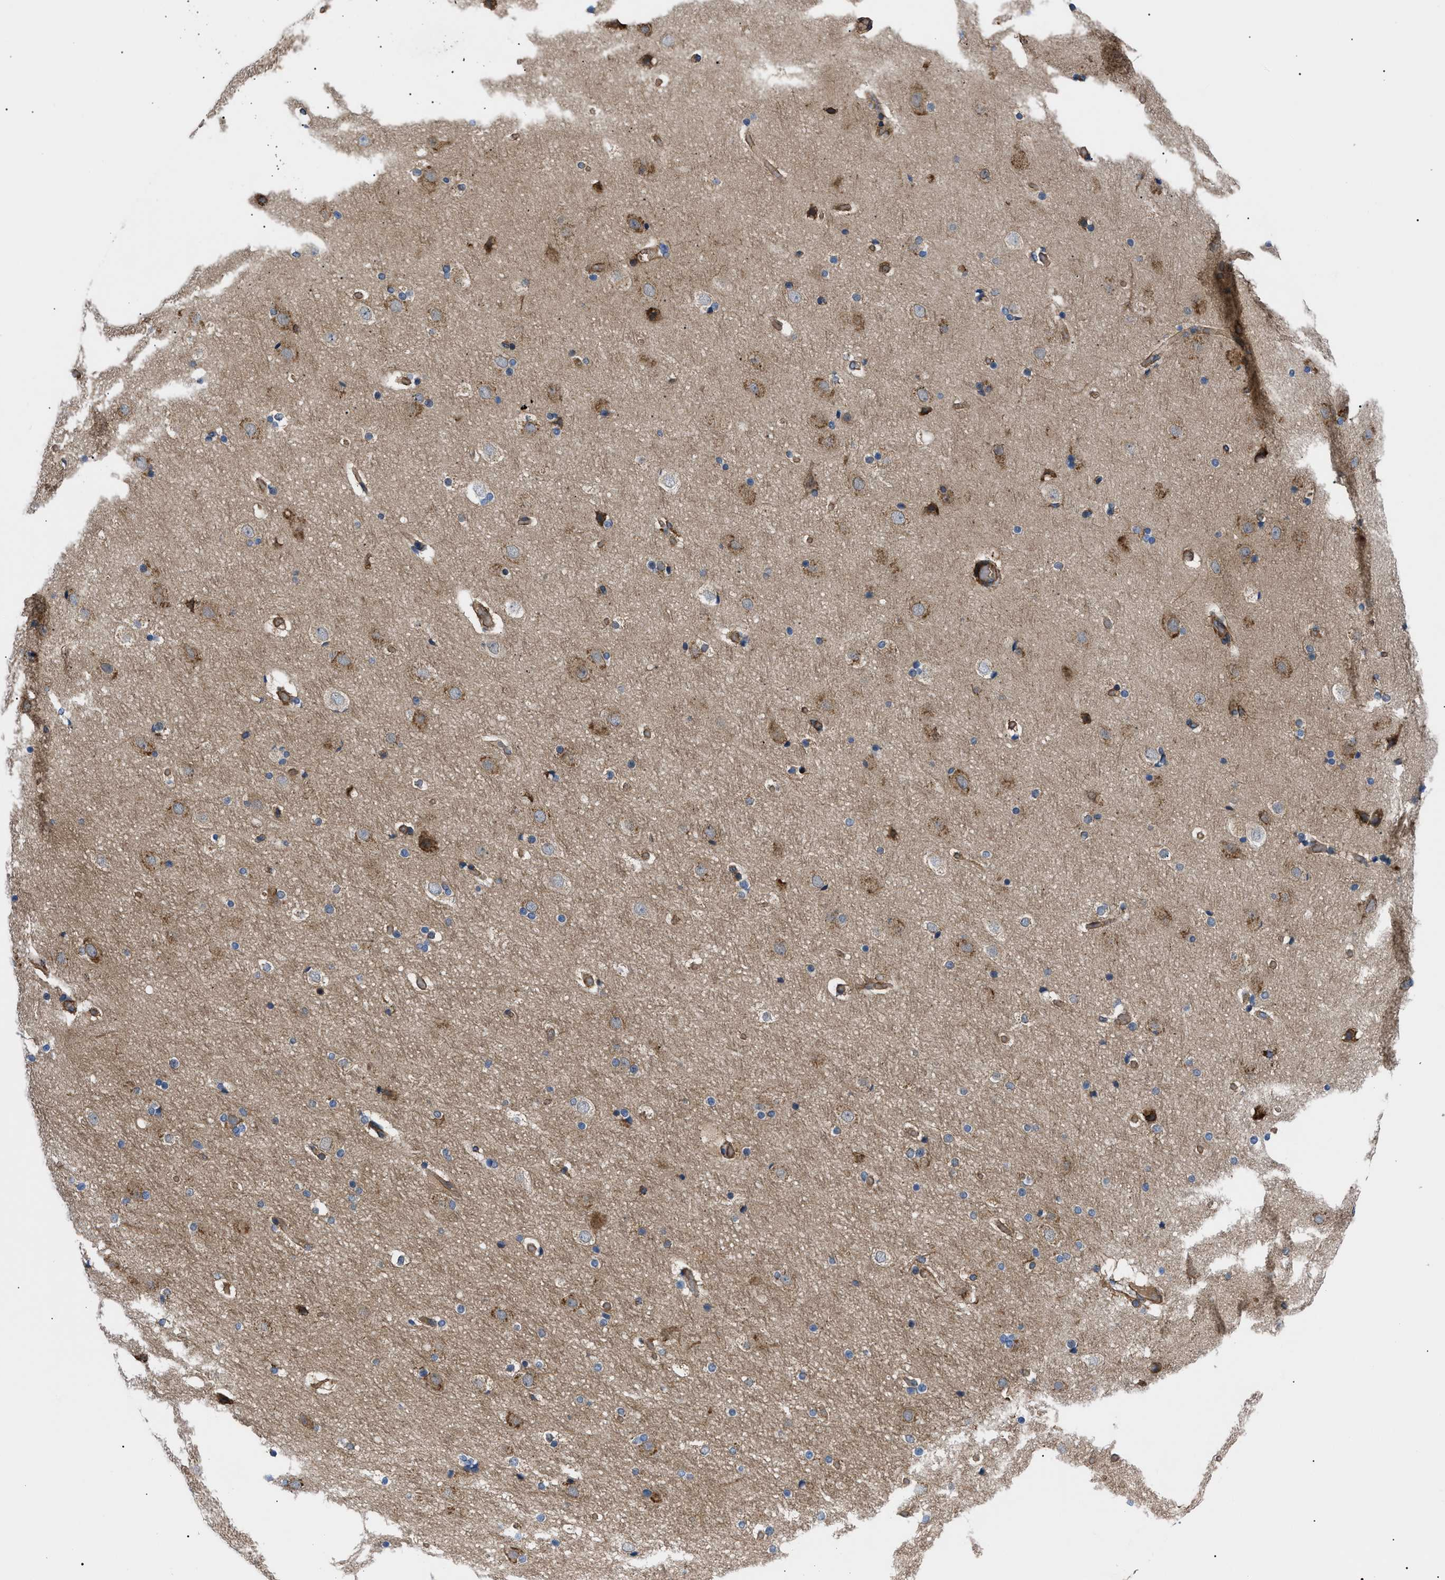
{"staining": {"intensity": "moderate", "quantity": ">75%", "location": "cytoplasmic/membranous"}, "tissue": "cerebral cortex", "cell_type": "Endothelial cells", "image_type": "normal", "snomed": [{"axis": "morphology", "description": "Normal tissue, NOS"}, {"axis": "topography", "description": "Cerebral cortex"}], "caption": "High-power microscopy captured an immunohistochemistry (IHC) image of normal cerebral cortex, revealing moderate cytoplasmic/membranous positivity in about >75% of endothelial cells. Ihc stains the protein in brown and the nuclei are stained blue.", "gene": "MYO10", "patient": {"sex": "male", "age": 57}}